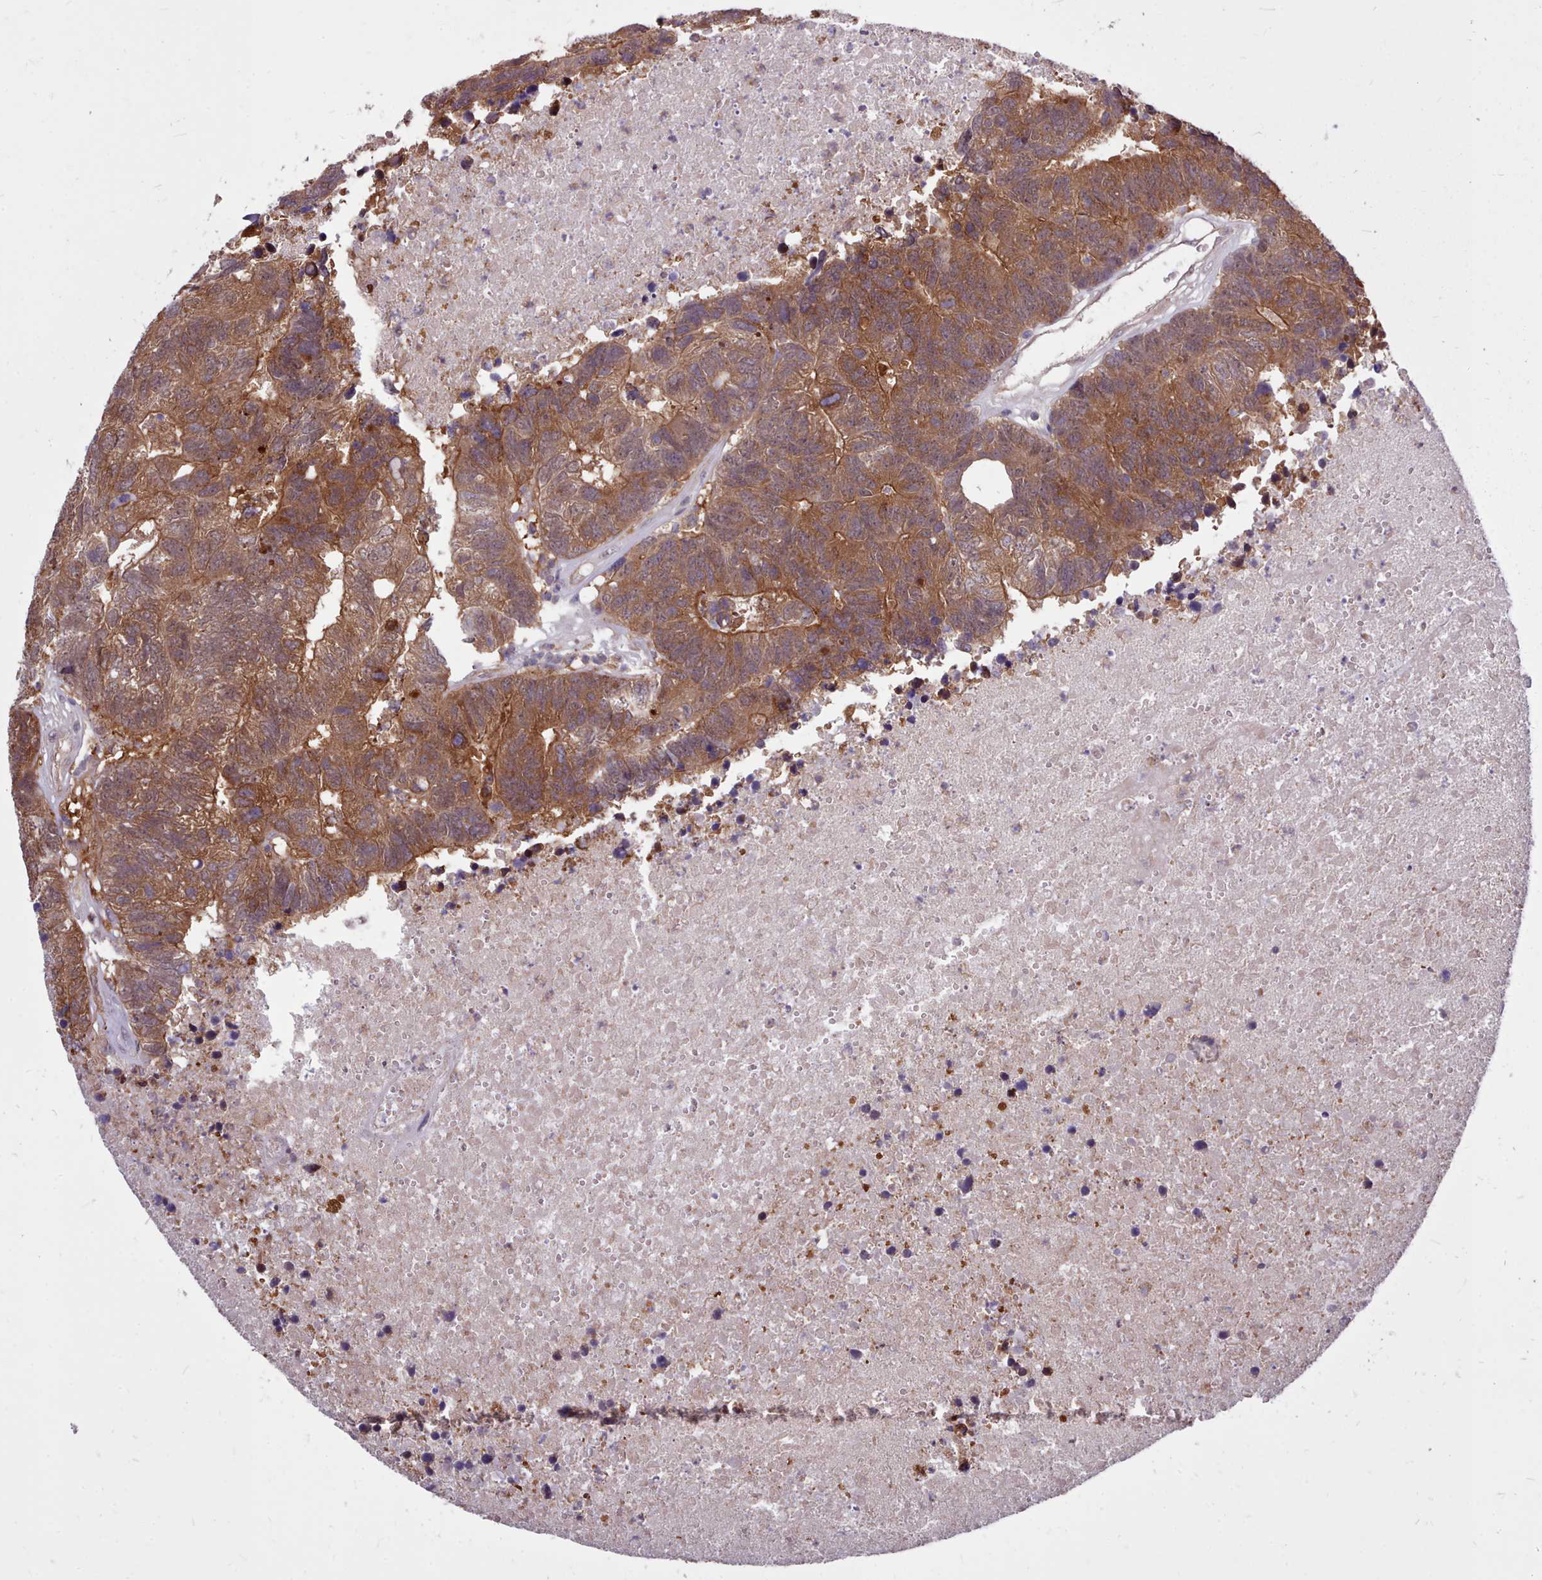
{"staining": {"intensity": "moderate", "quantity": ">75%", "location": "cytoplasmic/membranous"}, "tissue": "colorectal cancer", "cell_type": "Tumor cells", "image_type": "cancer", "snomed": [{"axis": "morphology", "description": "Adenocarcinoma, NOS"}, {"axis": "topography", "description": "Colon"}], "caption": "Colorectal adenocarcinoma was stained to show a protein in brown. There is medium levels of moderate cytoplasmic/membranous positivity in about >75% of tumor cells. The staining was performed using DAB to visualize the protein expression in brown, while the nuclei were stained in blue with hematoxylin (Magnification: 20x).", "gene": "AHCY", "patient": {"sex": "female", "age": 48}}